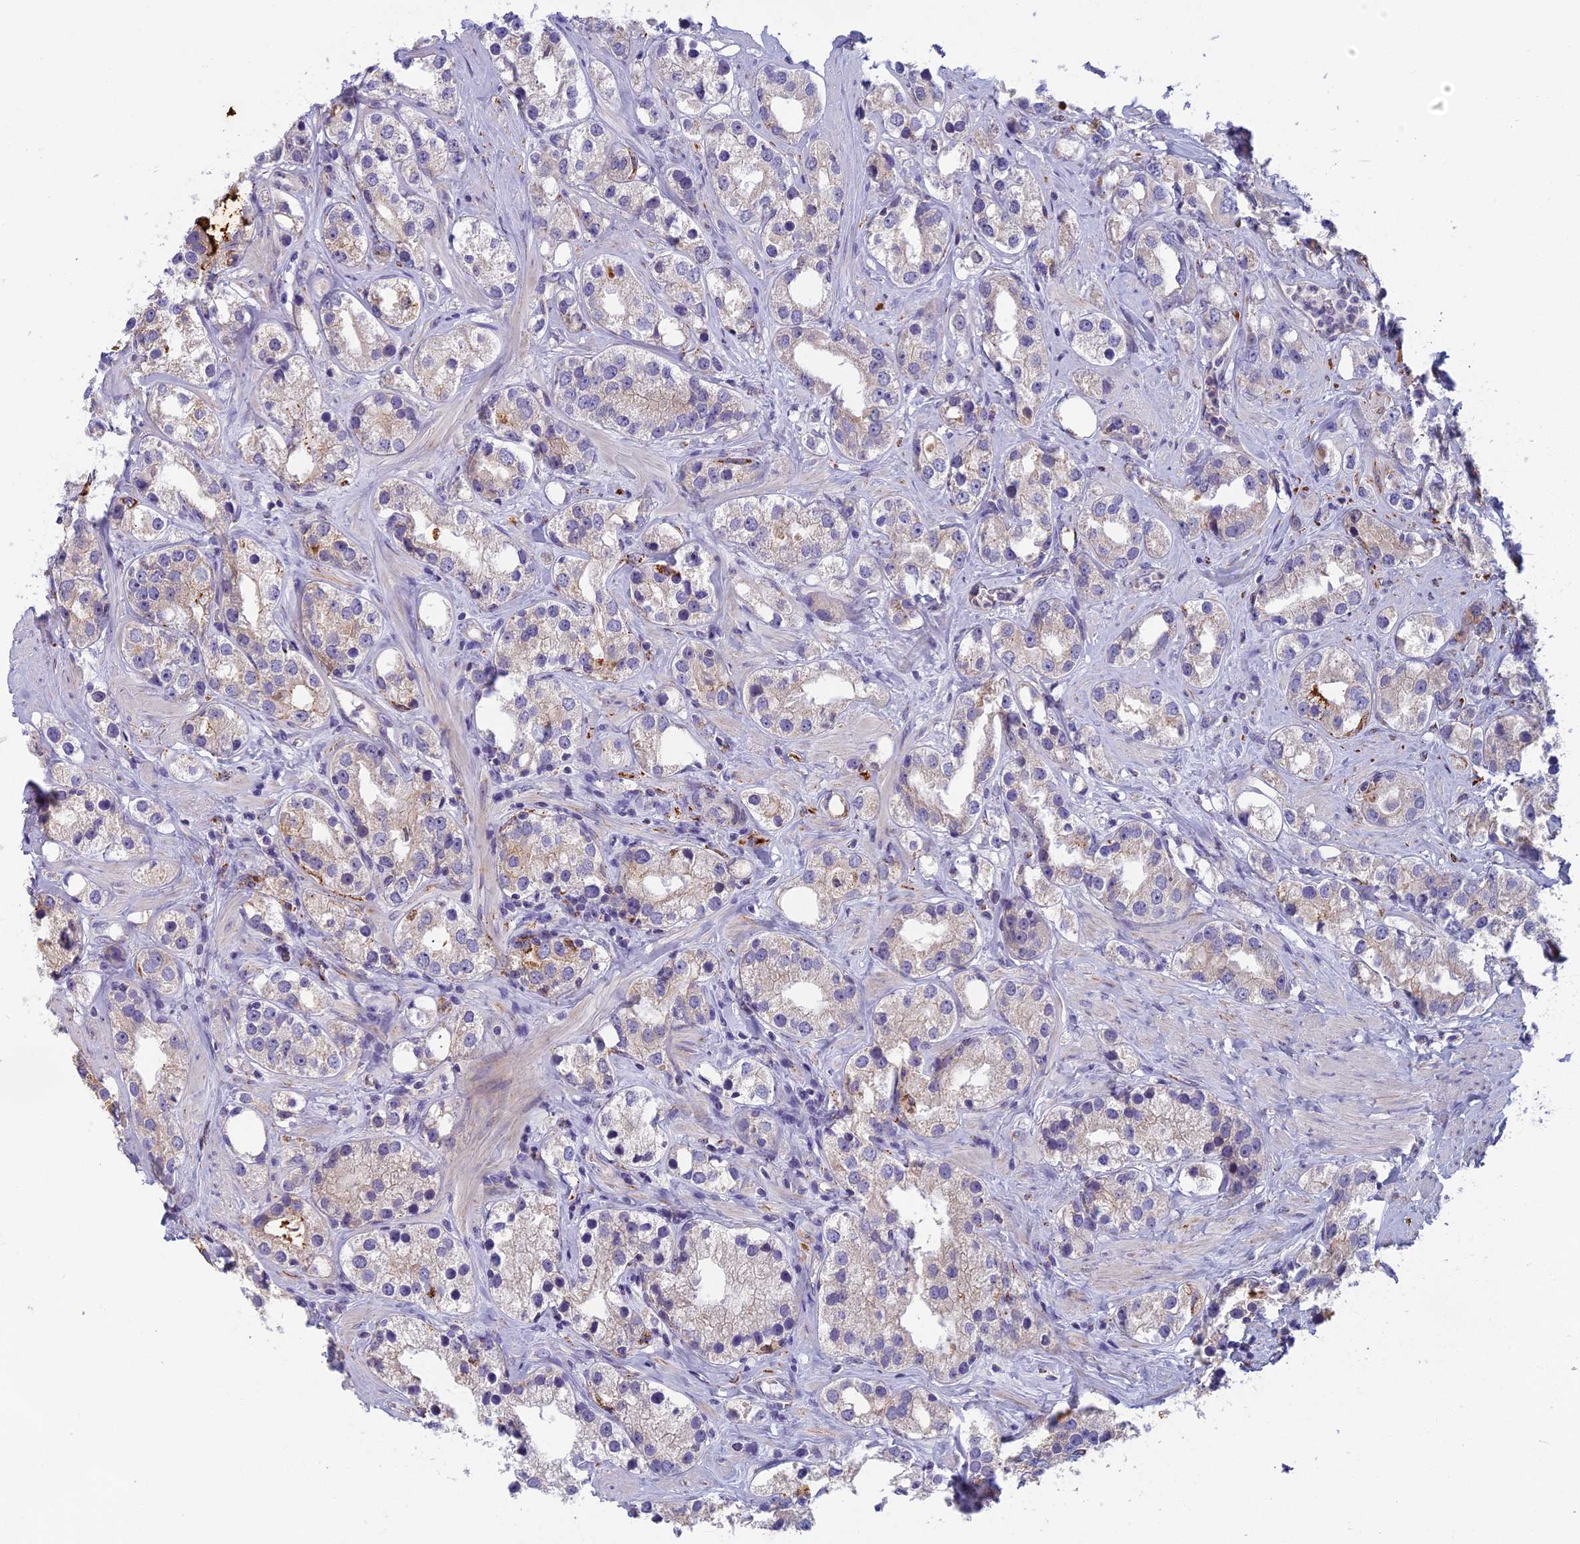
{"staining": {"intensity": "weak", "quantity": "<25%", "location": "cytoplasmic/membranous"}, "tissue": "prostate cancer", "cell_type": "Tumor cells", "image_type": "cancer", "snomed": [{"axis": "morphology", "description": "Adenocarcinoma, NOS"}, {"axis": "topography", "description": "Prostate"}], "caption": "The IHC image has no significant staining in tumor cells of adenocarcinoma (prostate) tissue.", "gene": "SEMA7A", "patient": {"sex": "male", "age": 79}}